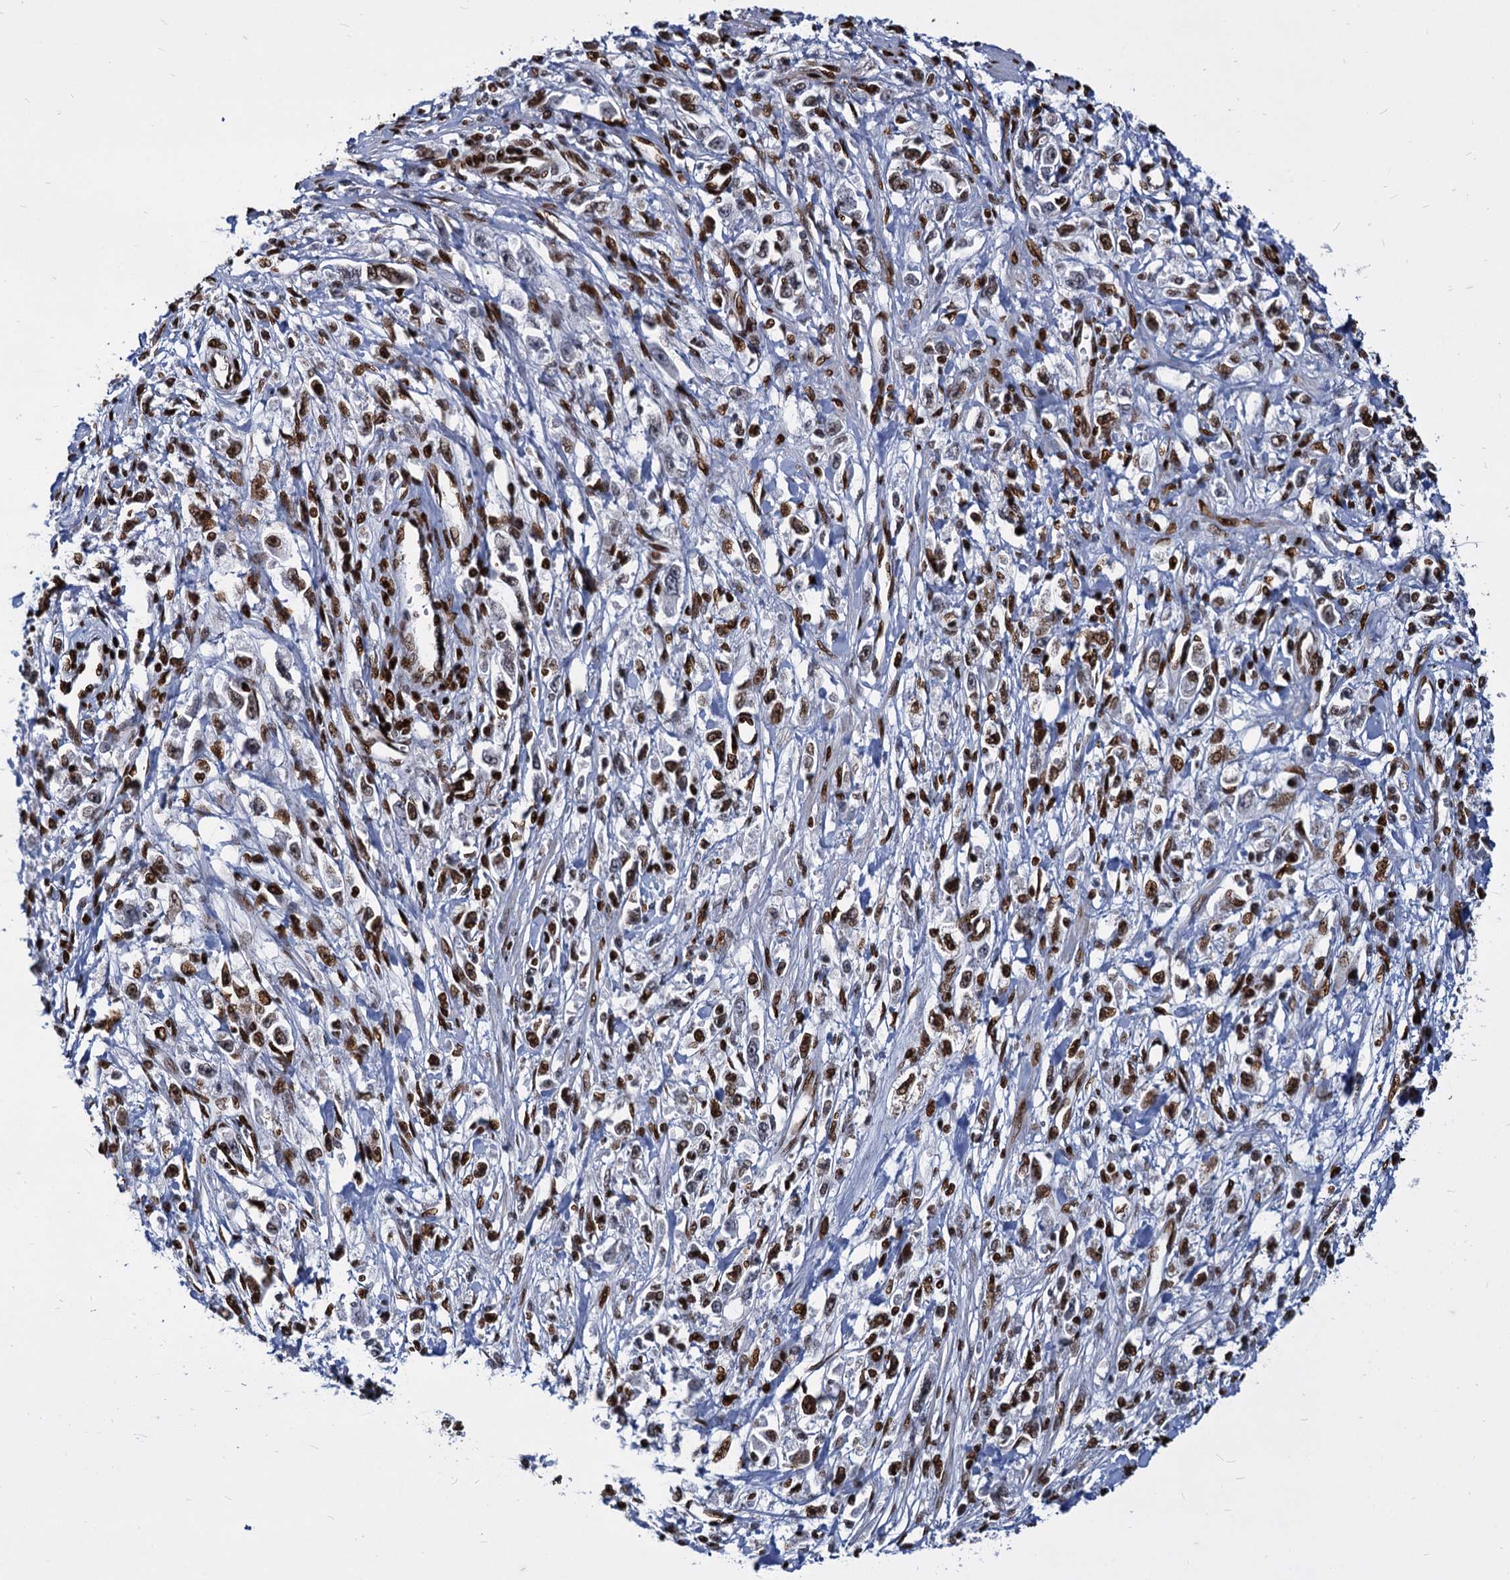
{"staining": {"intensity": "strong", "quantity": ">75%", "location": "nuclear"}, "tissue": "stomach cancer", "cell_type": "Tumor cells", "image_type": "cancer", "snomed": [{"axis": "morphology", "description": "Adenocarcinoma, NOS"}, {"axis": "topography", "description": "Stomach"}], "caption": "IHC of human stomach adenocarcinoma exhibits high levels of strong nuclear expression in approximately >75% of tumor cells.", "gene": "MECP2", "patient": {"sex": "female", "age": 59}}